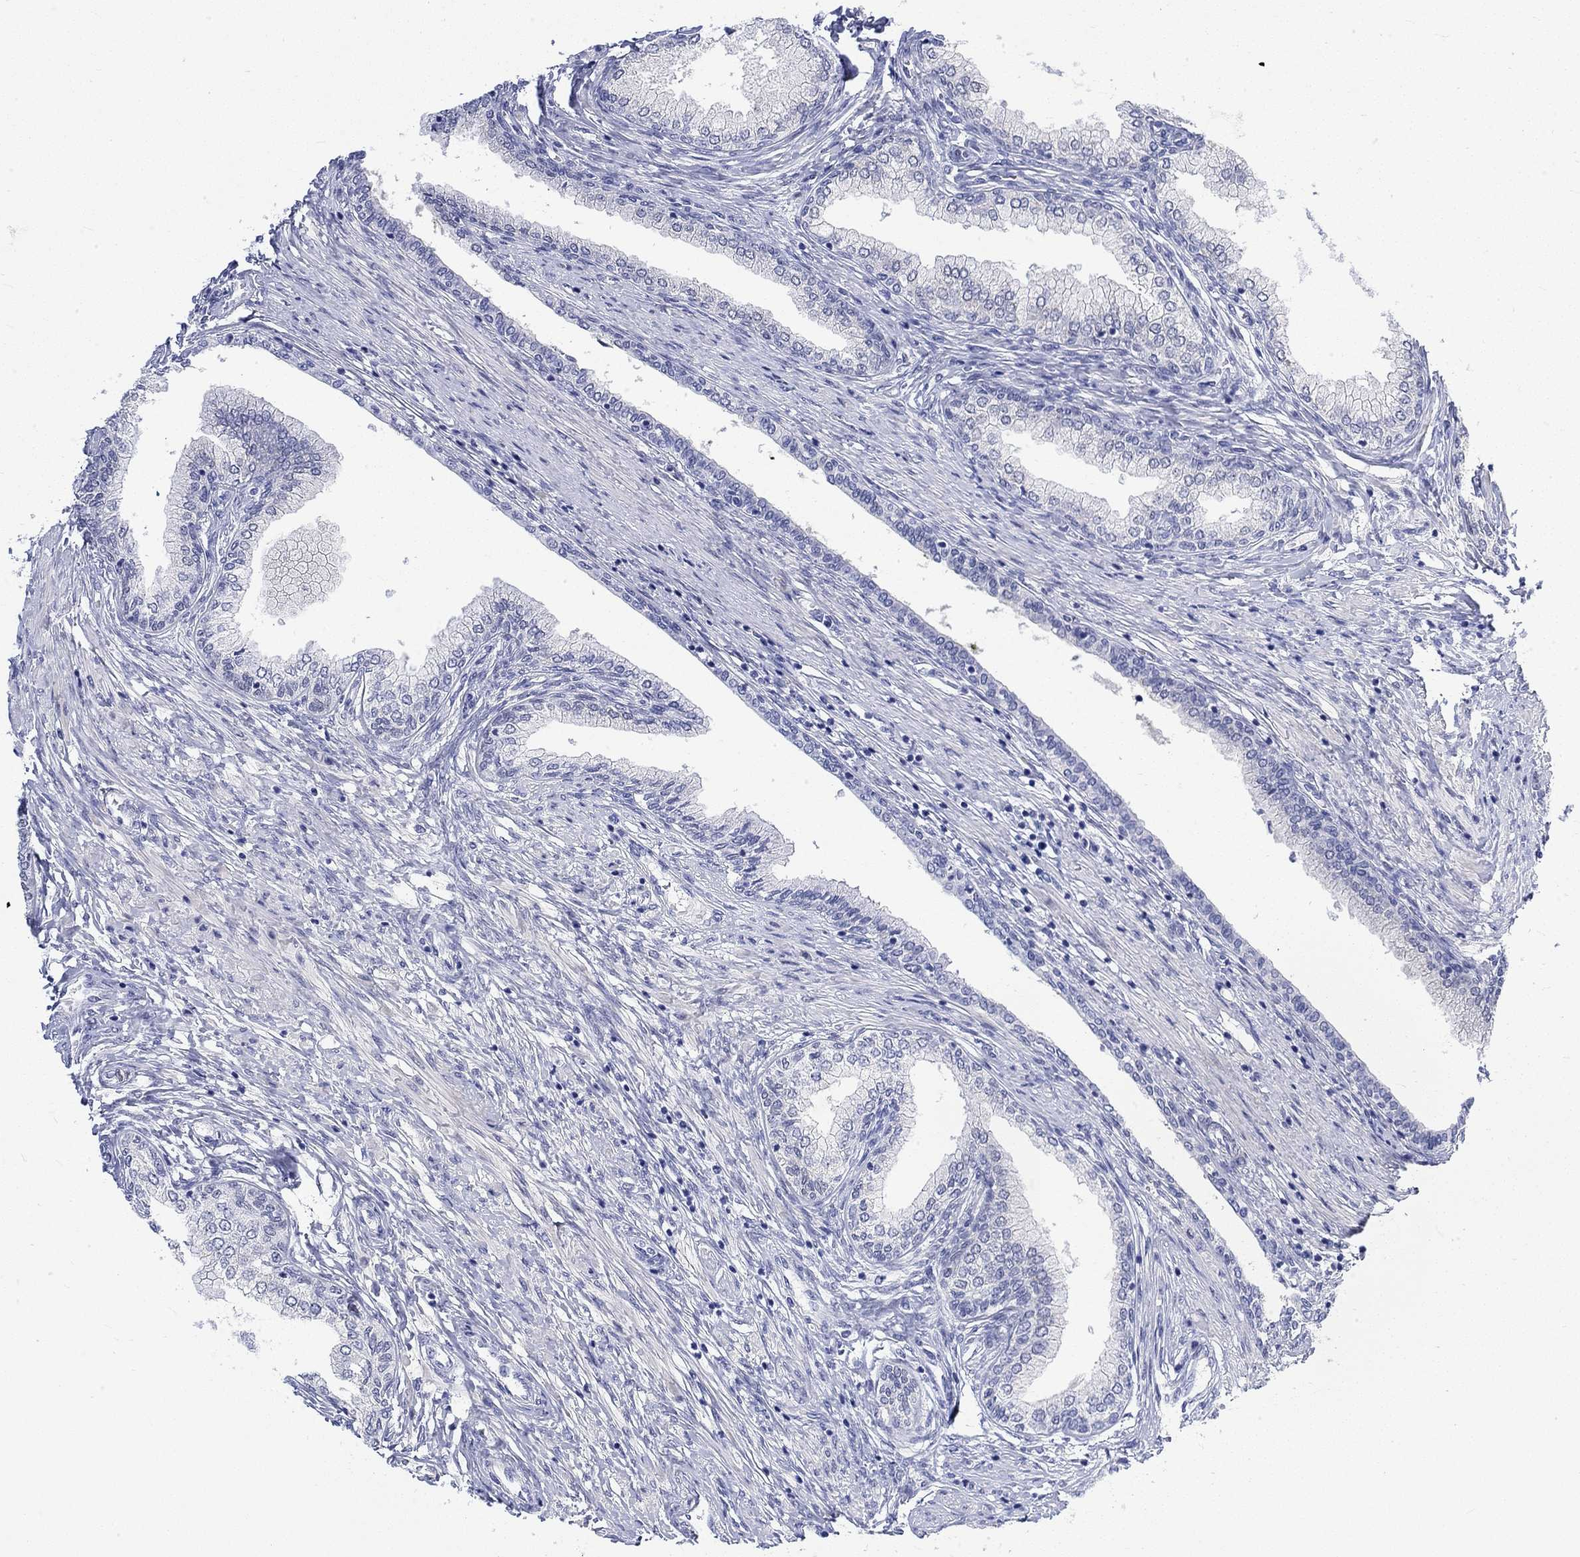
{"staining": {"intensity": "negative", "quantity": "none", "location": "none"}, "tissue": "prostate cancer", "cell_type": "Tumor cells", "image_type": "cancer", "snomed": [{"axis": "morphology", "description": "Adenocarcinoma, Low grade"}, {"axis": "topography", "description": "Prostate and seminal vesicle, NOS"}], "caption": "Immunohistochemical staining of prostate cancer reveals no significant staining in tumor cells.", "gene": "MSI1", "patient": {"sex": "male", "age": 61}}